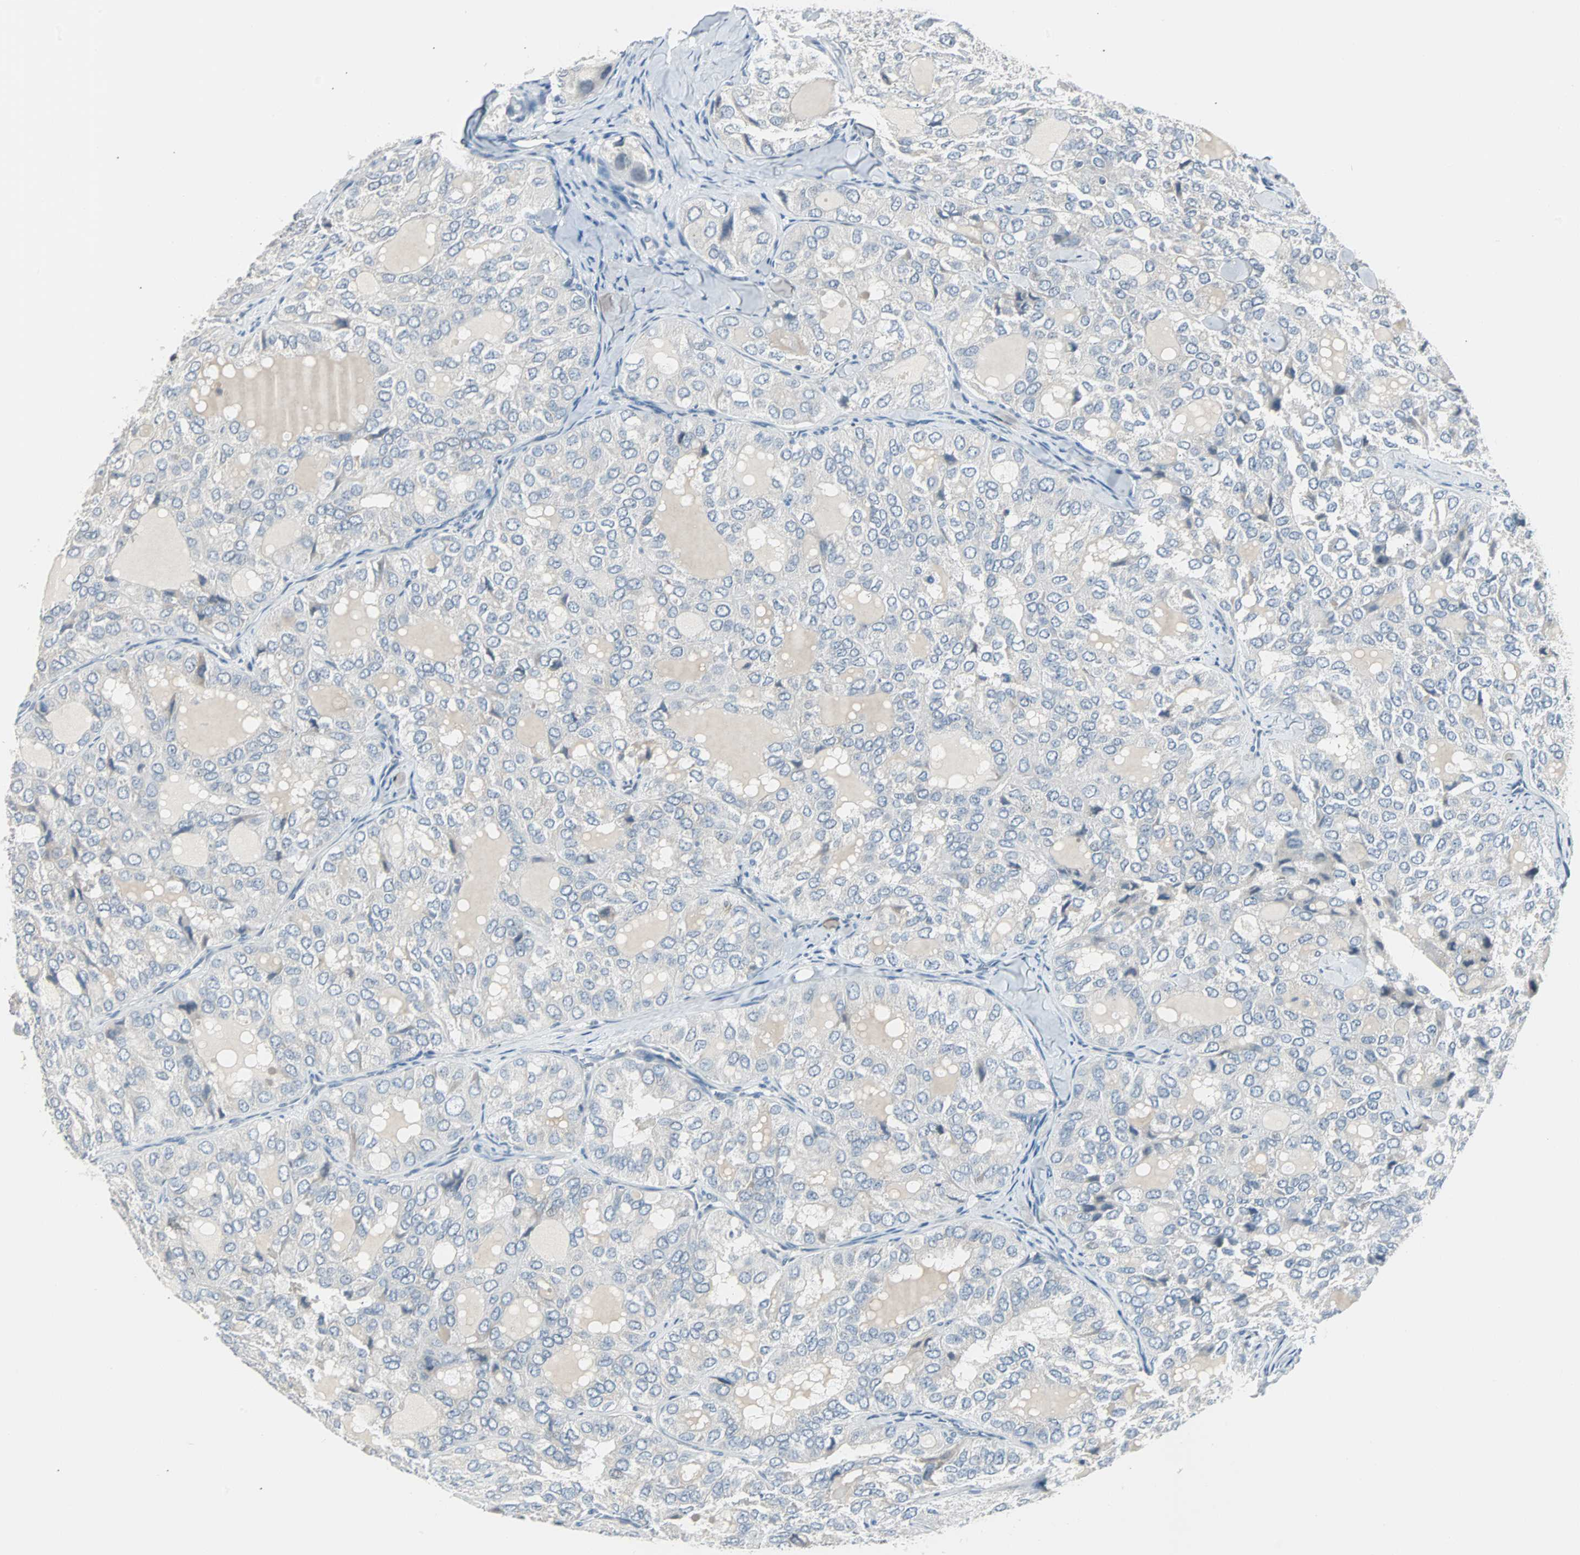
{"staining": {"intensity": "negative", "quantity": "none", "location": "none"}, "tissue": "thyroid cancer", "cell_type": "Tumor cells", "image_type": "cancer", "snomed": [{"axis": "morphology", "description": "Follicular adenoma carcinoma, NOS"}, {"axis": "topography", "description": "Thyroid gland"}], "caption": "This micrograph is of thyroid follicular adenoma carcinoma stained with immunohistochemistry (IHC) to label a protein in brown with the nuclei are counter-stained blue. There is no positivity in tumor cells.", "gene": "SOX30", "patient": {"sex": "male", "age": 75}}